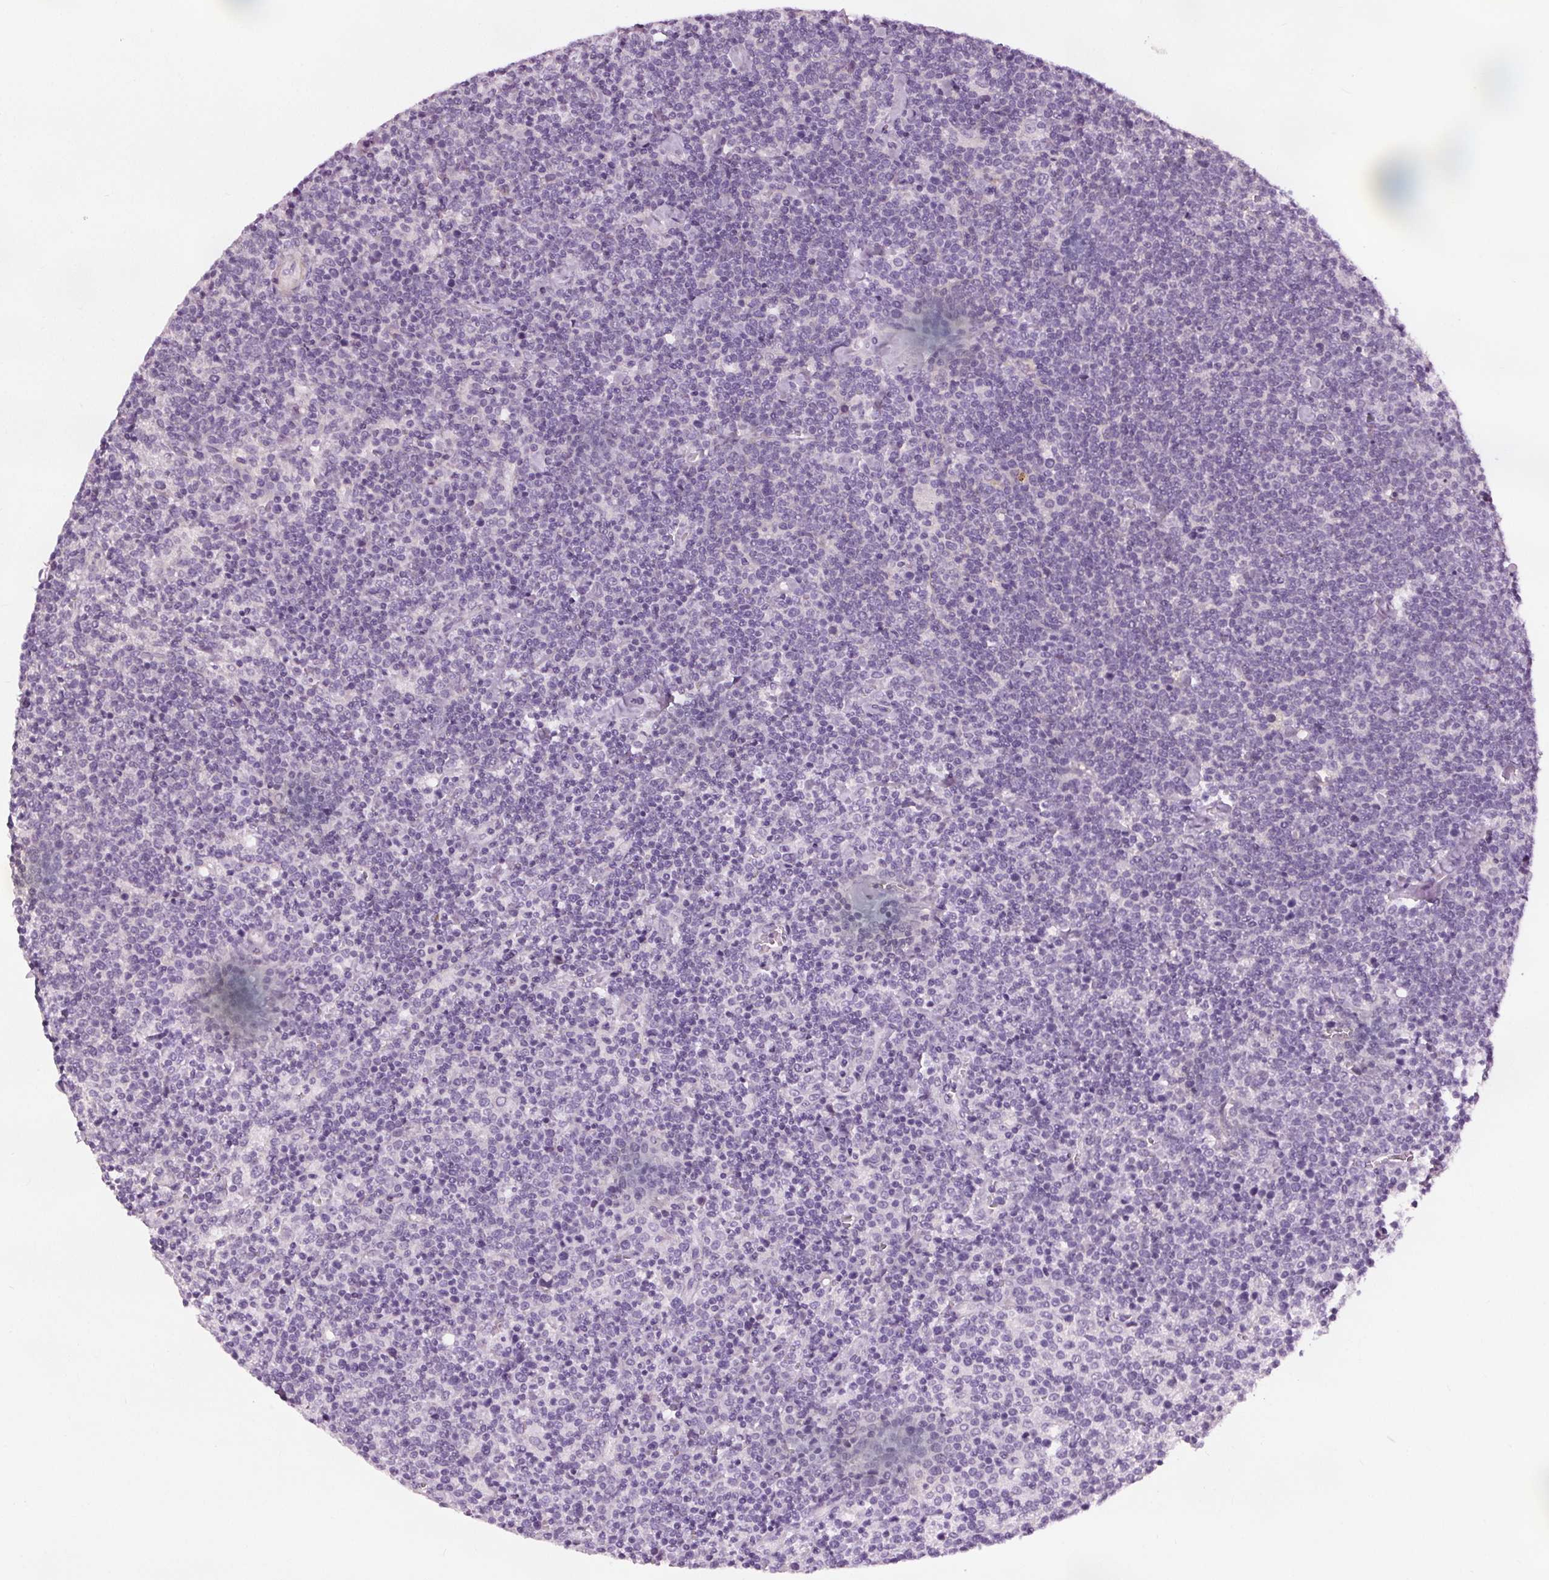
{"staining": {"intensity": "negative", "quantity": "none", "location": "none"}, "tissue": "lymphoma", "cell_type": "Tumor cells", "image_type": "cancer", "snomed": [{"axis": "morphology", "description": "Malignant lymphoma, non-Hodgkin's type, High grade"}, {"axis": "topography", "description": "Lymph node"}], "caption": "Immunohistochemistry image of neoplastic tissue: human lymphoma stained with DAB shows no significant protein positivity in tumor cells. The staining was performed using DAB to visualize the protein expression in brown, while the nuclei were stained in blue with hematoxylin (Magnification: 20x).", "gene": "RASA1", "patient": {"sex": "male", "age": 61}}